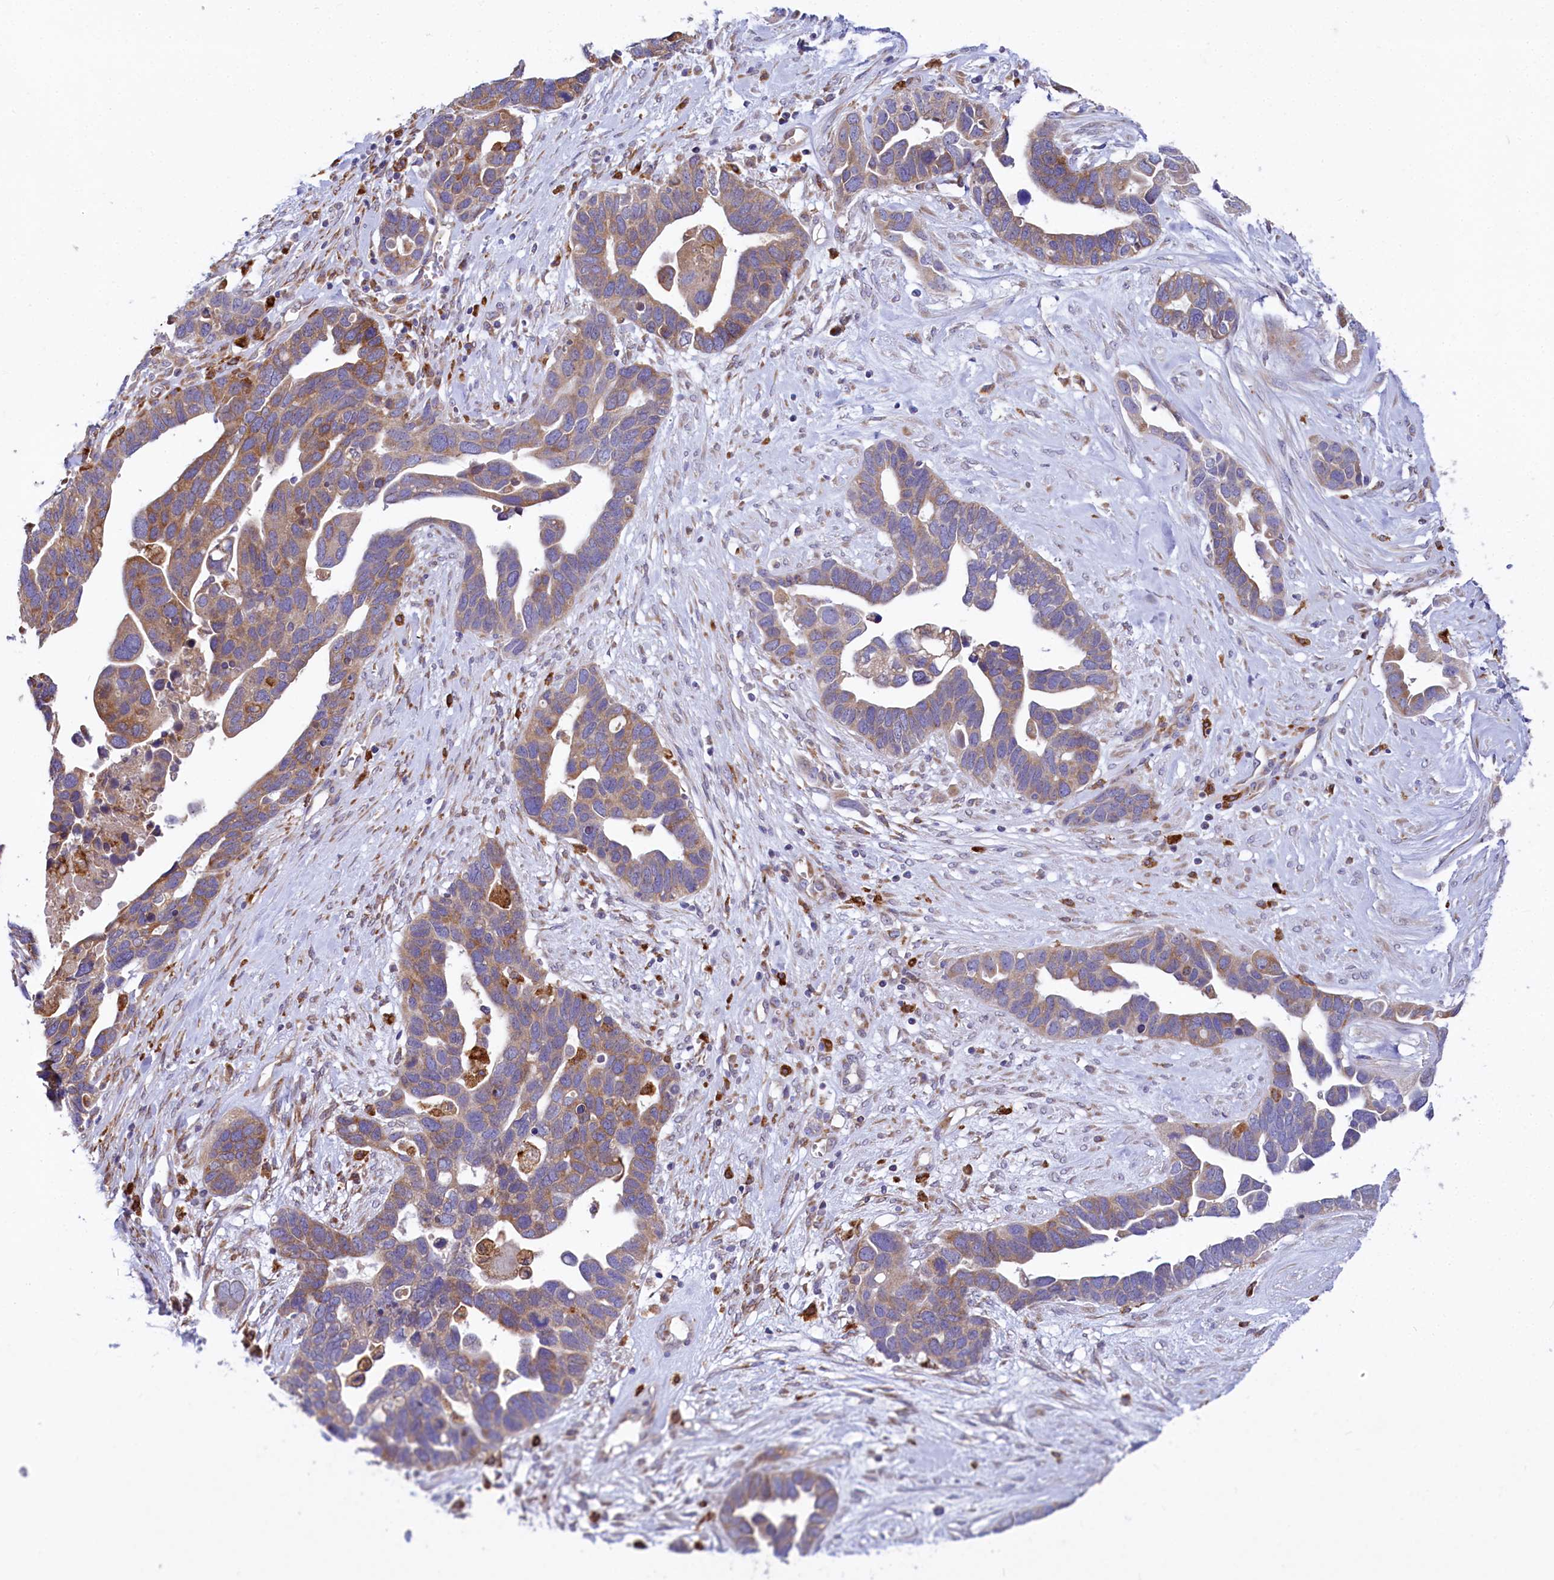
{"staining": {"intensity": "moderate", "quantity": ">75%", "location": "cytoplasmic/membranous"}, "tissue": "ovarian cancer", "cell_type": "Tumor cells", "image_type": "cancer", "snomed": [{"axis": "morphology", "description": "Cystadenocarcinoma, serous, NOS"}, {"axis": "topography", "description": "Ovary"}], "caption": "Immunohistochemical staining of human serous cystadenocarcinoma (ovarian) reveals medium levels of moderate cytoplasmic/membranous expression in about >75% of tumor cells. The staining was performed using DAB to visualize the protein expression in brown, while the nuclei were stained in blue with hematoxylin (Magnification: 20x).", "gene": "CHID1", "patient": {"sex": "female", "age": 54}}